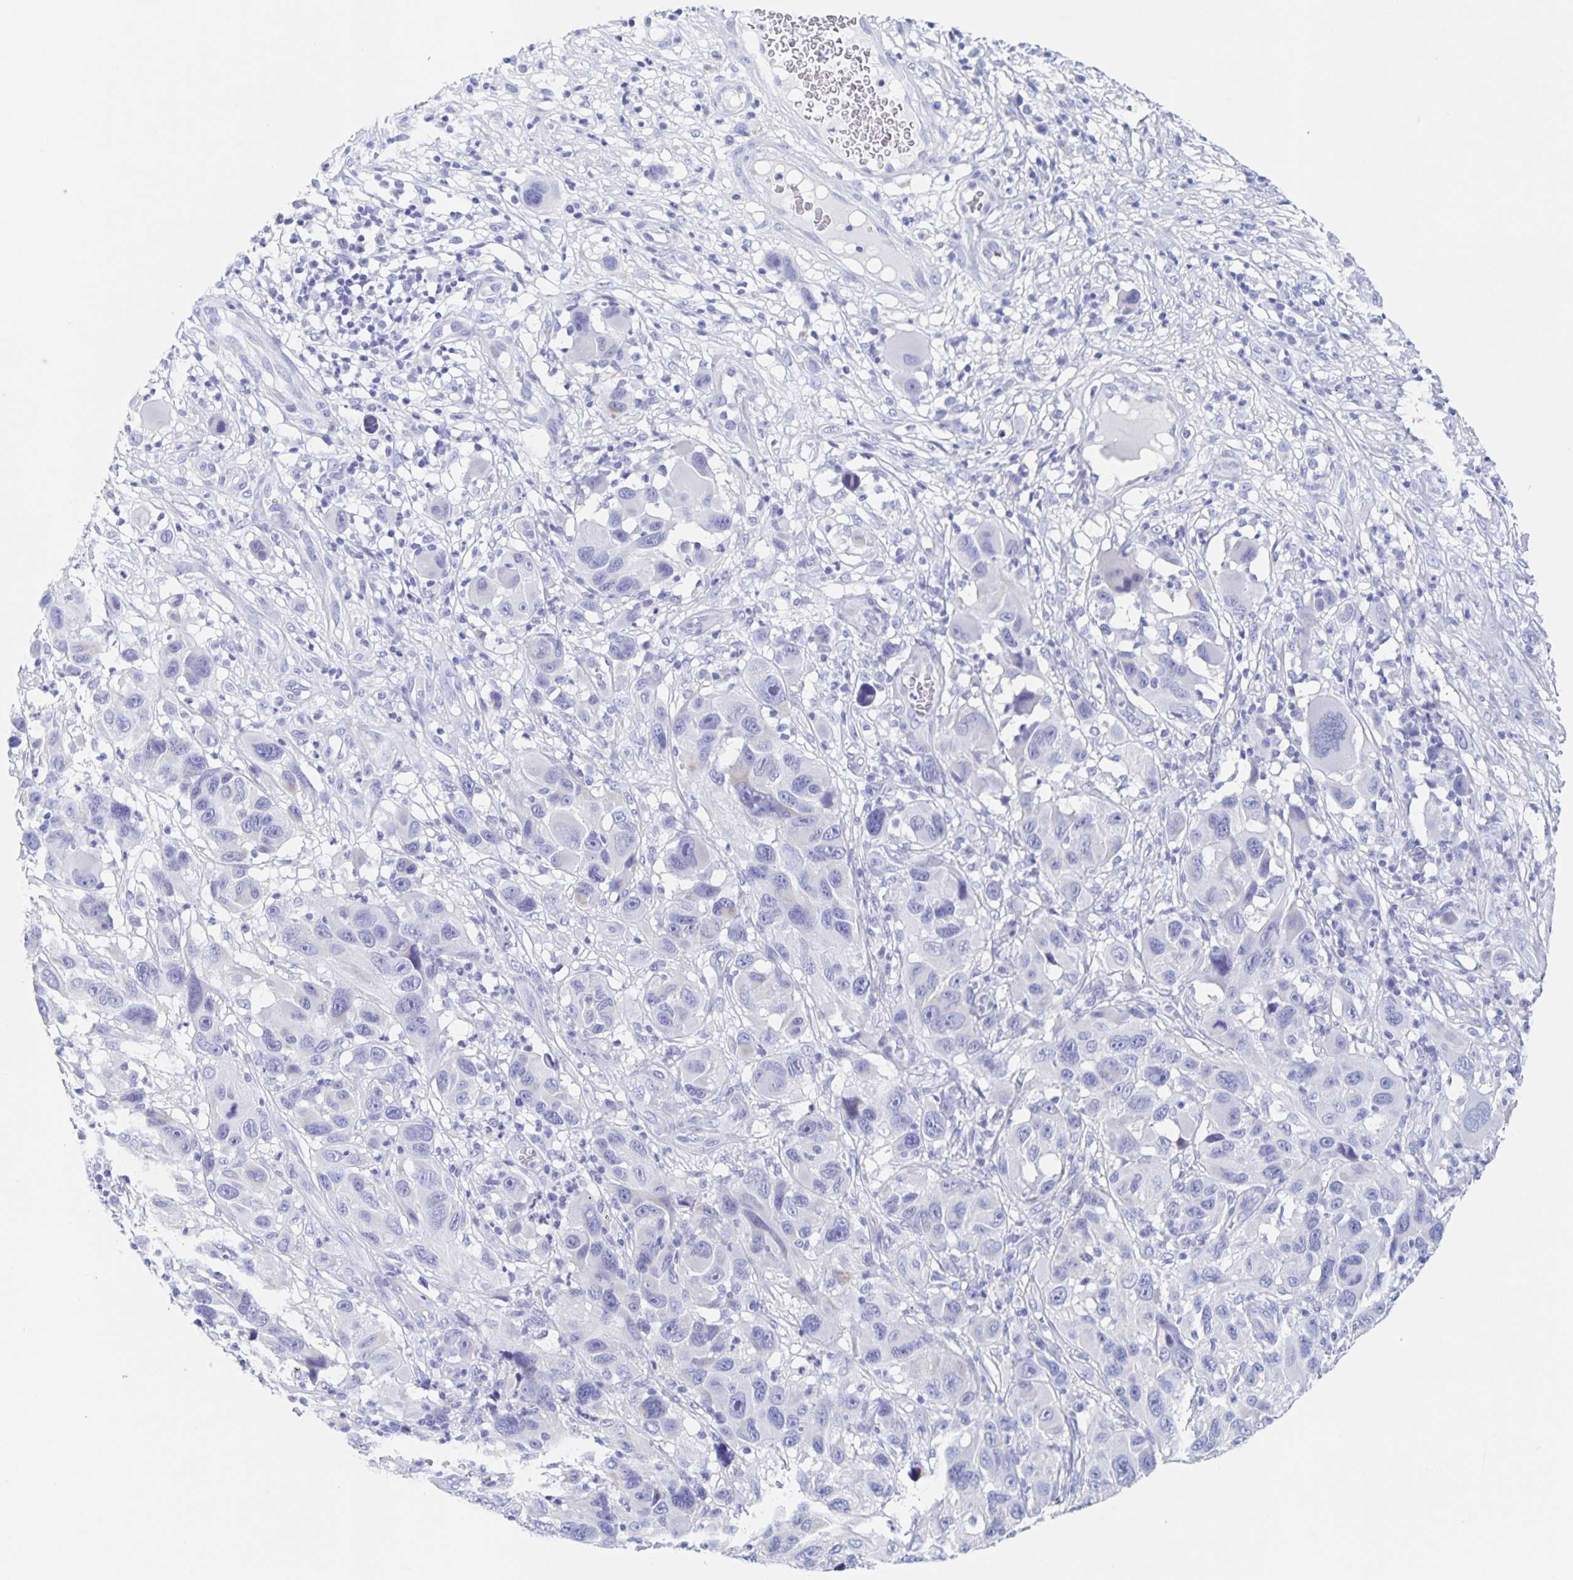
{"staining": {"intensity": "negative", "quantity": "none", "location": "none"}, "tissue": "melanoma", "cell_type": "Tumor cells", "image_type": "cancer", "snomed": [{"axis": "morphology", "description": "Malignant melanoma, NOS"}, {"axis": "topography", "description": "Skin"}], "caption": "The image shows no significant positivity in tumor cells of malignant melanoma.", "gene": "DMBT1", "patient": {"sex": "male", "age": 53}}